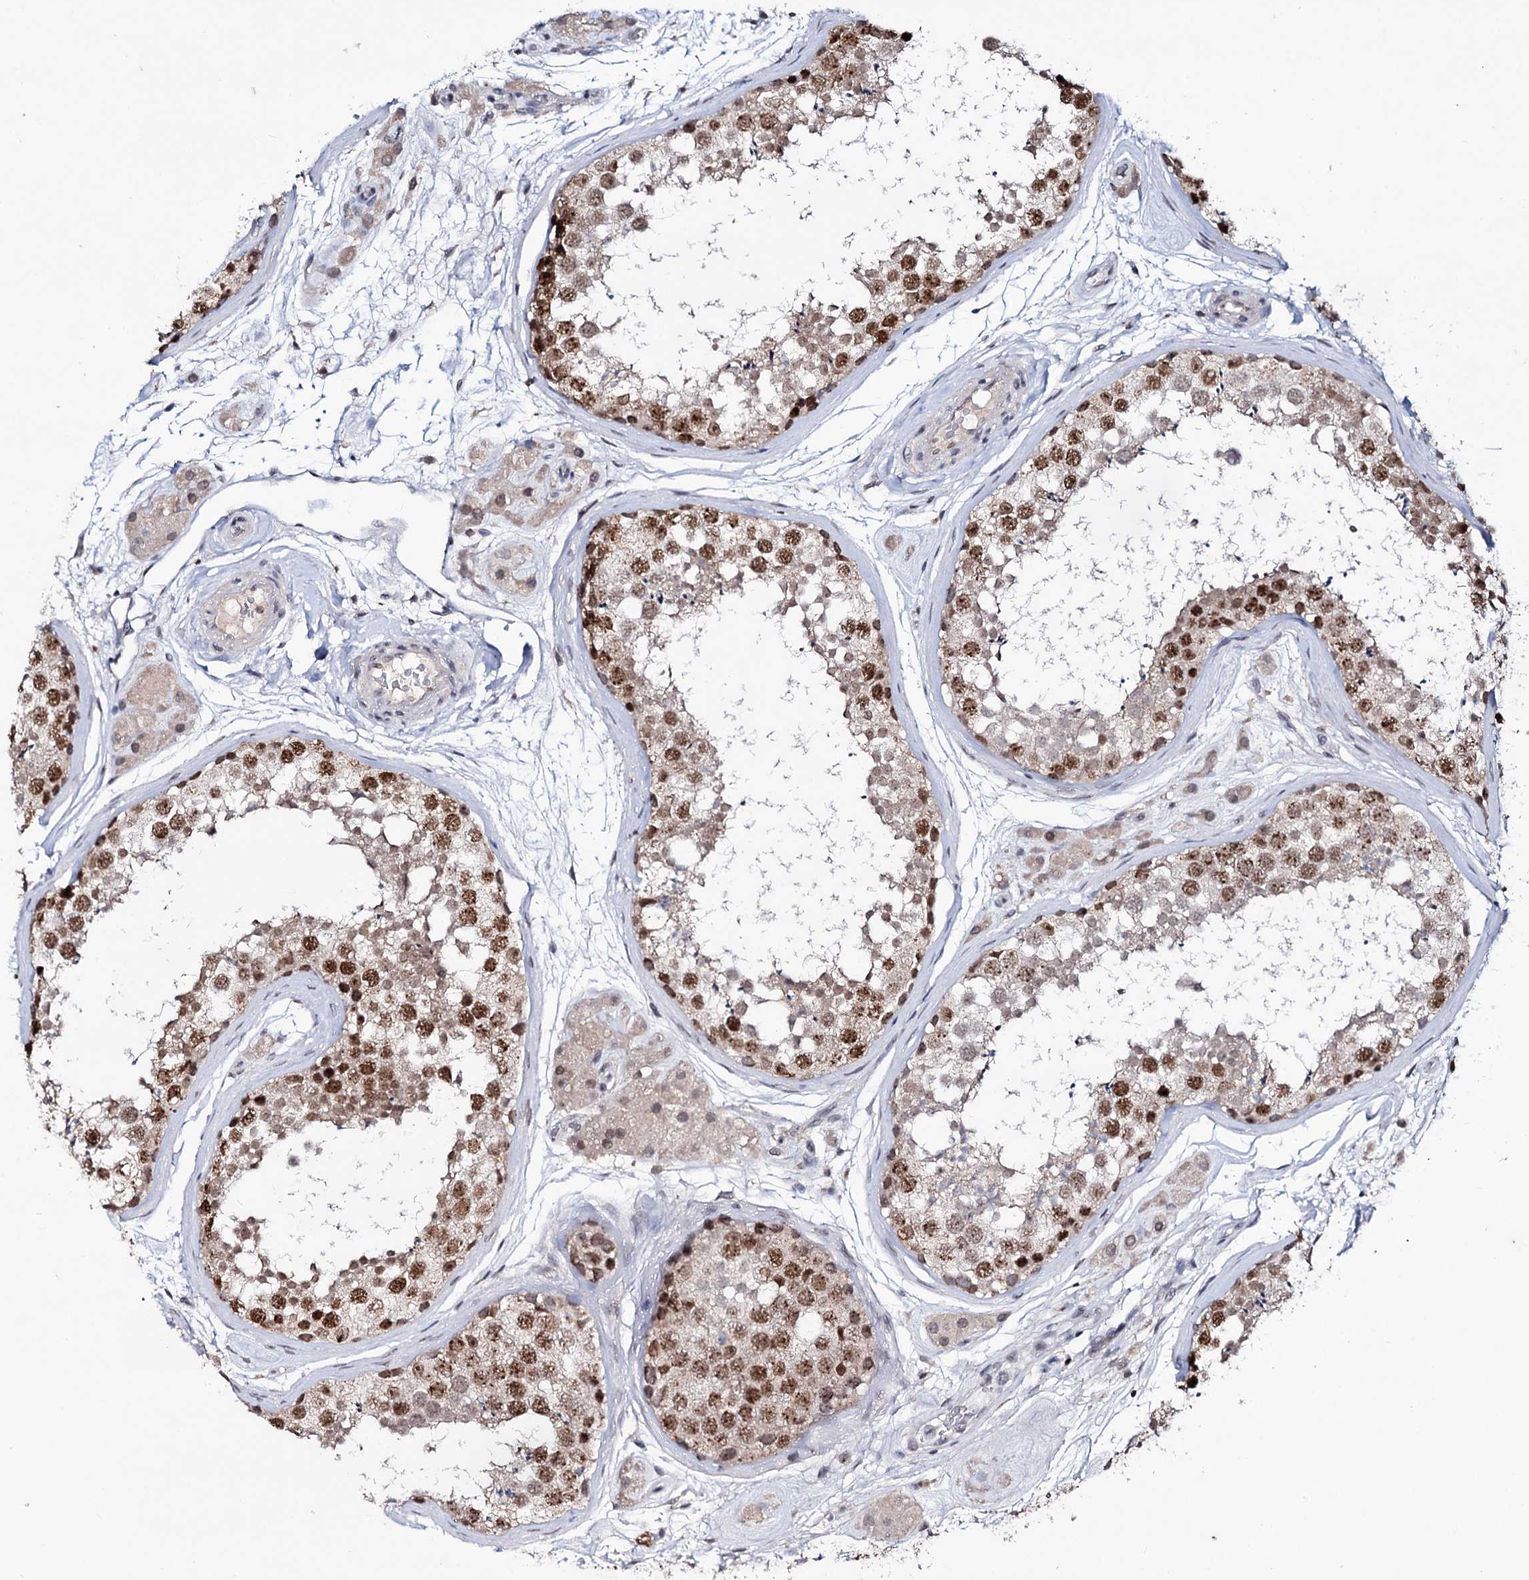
{"staining": {"intensity": "strong", "quantity": ">75%", "location": "nuclear"}, "tissue": "testis", "cell_type": "Cells in seminiferous ducts", "image_type": "normal", "snomed": [{"axis": "morphology", "description": "Normal tissue, NOS"}, {"axis": "topography", "description": "Testis"}], "caption": "Immunohistochemical staining of benign human testis shows high levels of strong nuclear staining in about >75% of cells in seminiferous ducts.", "gene": "SMCHD1", "patient": {"sex": "male", "age": 56}}